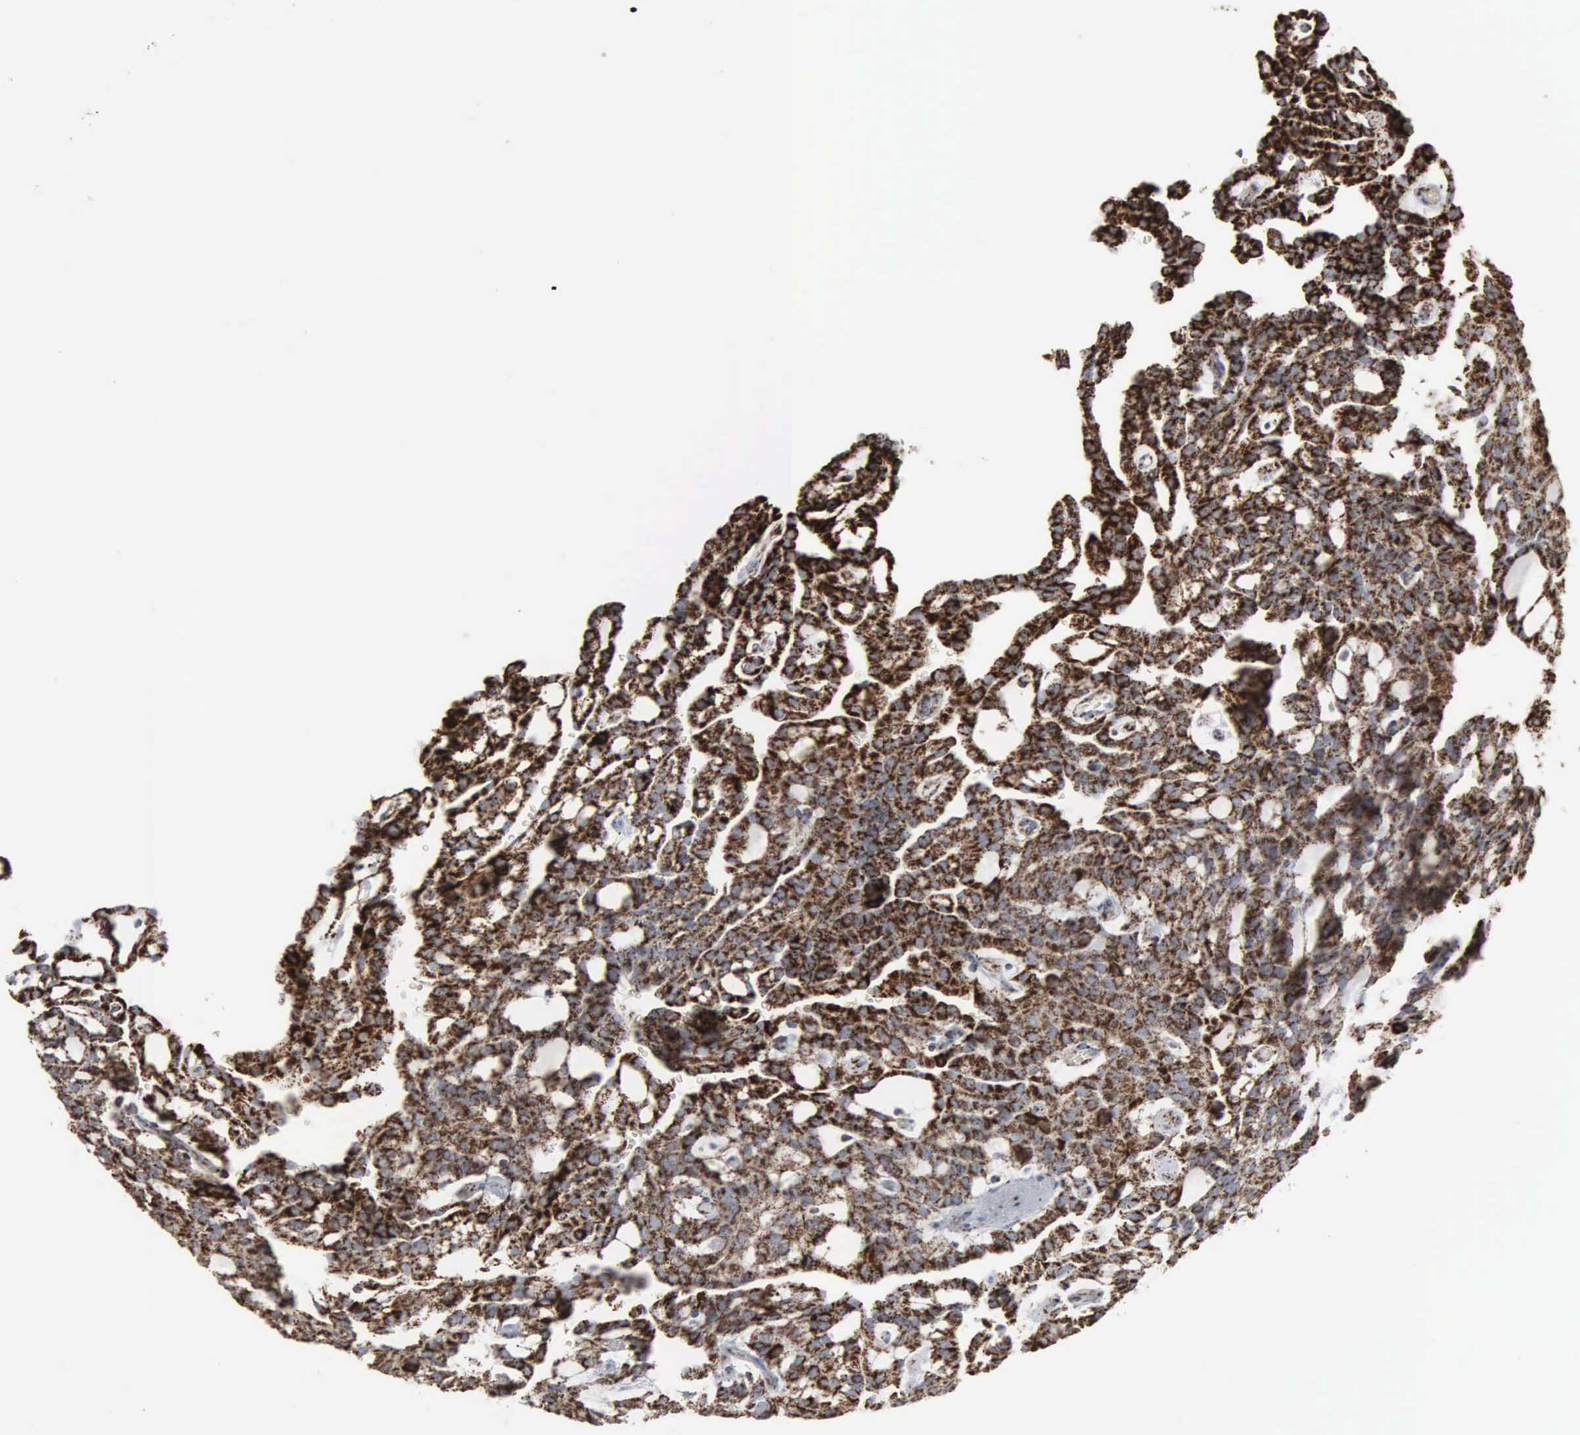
{"staining": {"intensity": "strong", "quantity": ">75%", "location": "cytoplasmic/membranous"}, "tissue": "renal cancer", "cell_type": "Tumor cells", "image_type": "cancer", "snomed": [{"axis": "morphology", "description": "Adenocarcinoma, NOS"}, {"axis": "topography", "description": "Kidney"}], "caption": "Renal cancer stained with immunohistochemistry (IHC) exhibits strong cytoplasmic/membranous staining in about >75% of tumor cells. (DAB (3,3'-diaminobenzidine) IHC with brightfield microscopy, high magnification).", "gene": "HSPA9", "patient": {"sex": "male", "age": 63}}